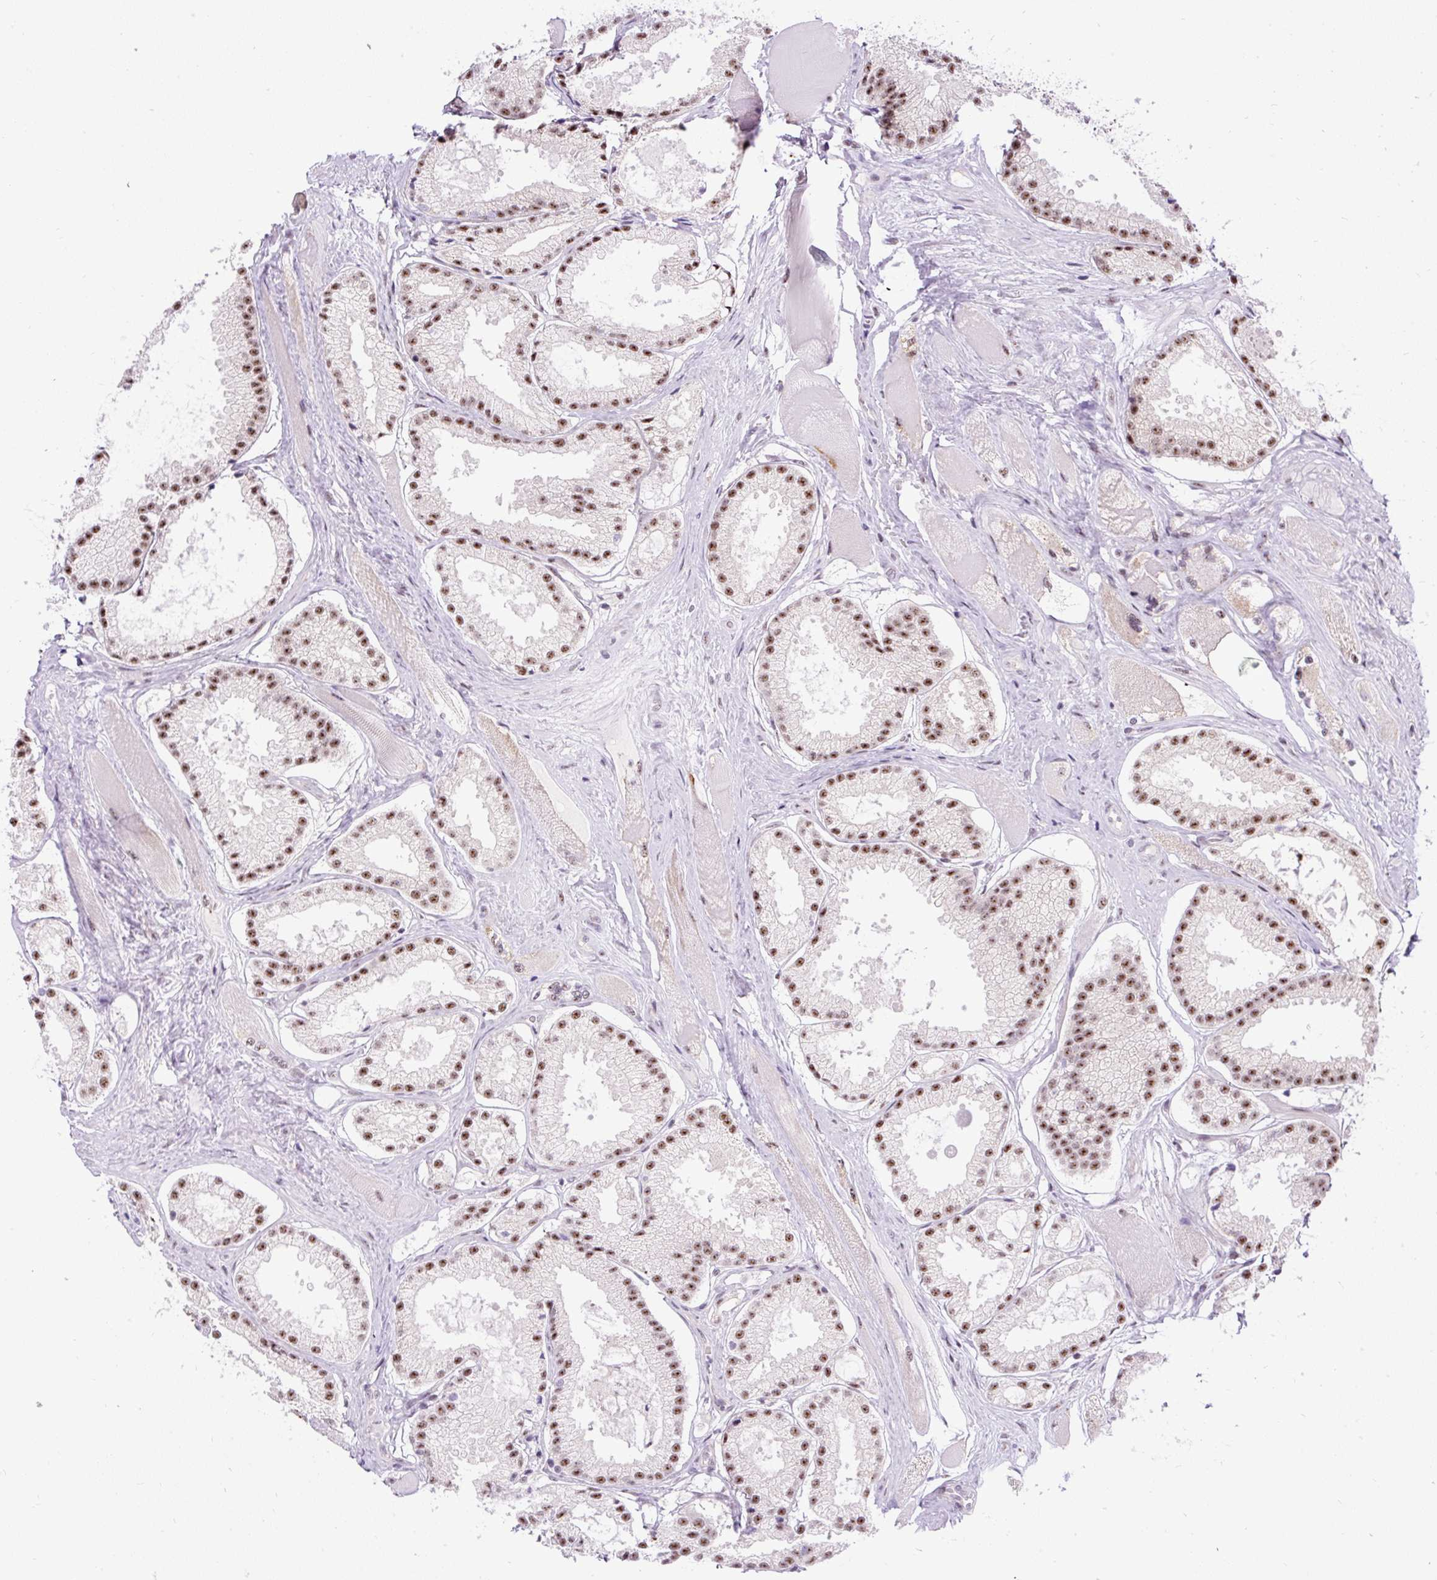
{"staining": {"intensity": "moderate", "quantity": ">75%", "location": "nuclear"}, "tissue": "prostate cancer", "cell_type": "Tumor cells", "image_type": "cancer", "snomed": [{"axis": "morphology", "description": "Adenocarcinoma, High grade"}, {"axis": "topography", "description": "Prostate"}], "caption": "There is medium levels of moderate nuclear staining in tumor cells of prostate cancer, as demonstrated by immunohistochemical staining (brown color).", "gene": "SMC5", "patient": {"sex": "male", "age": 68}}